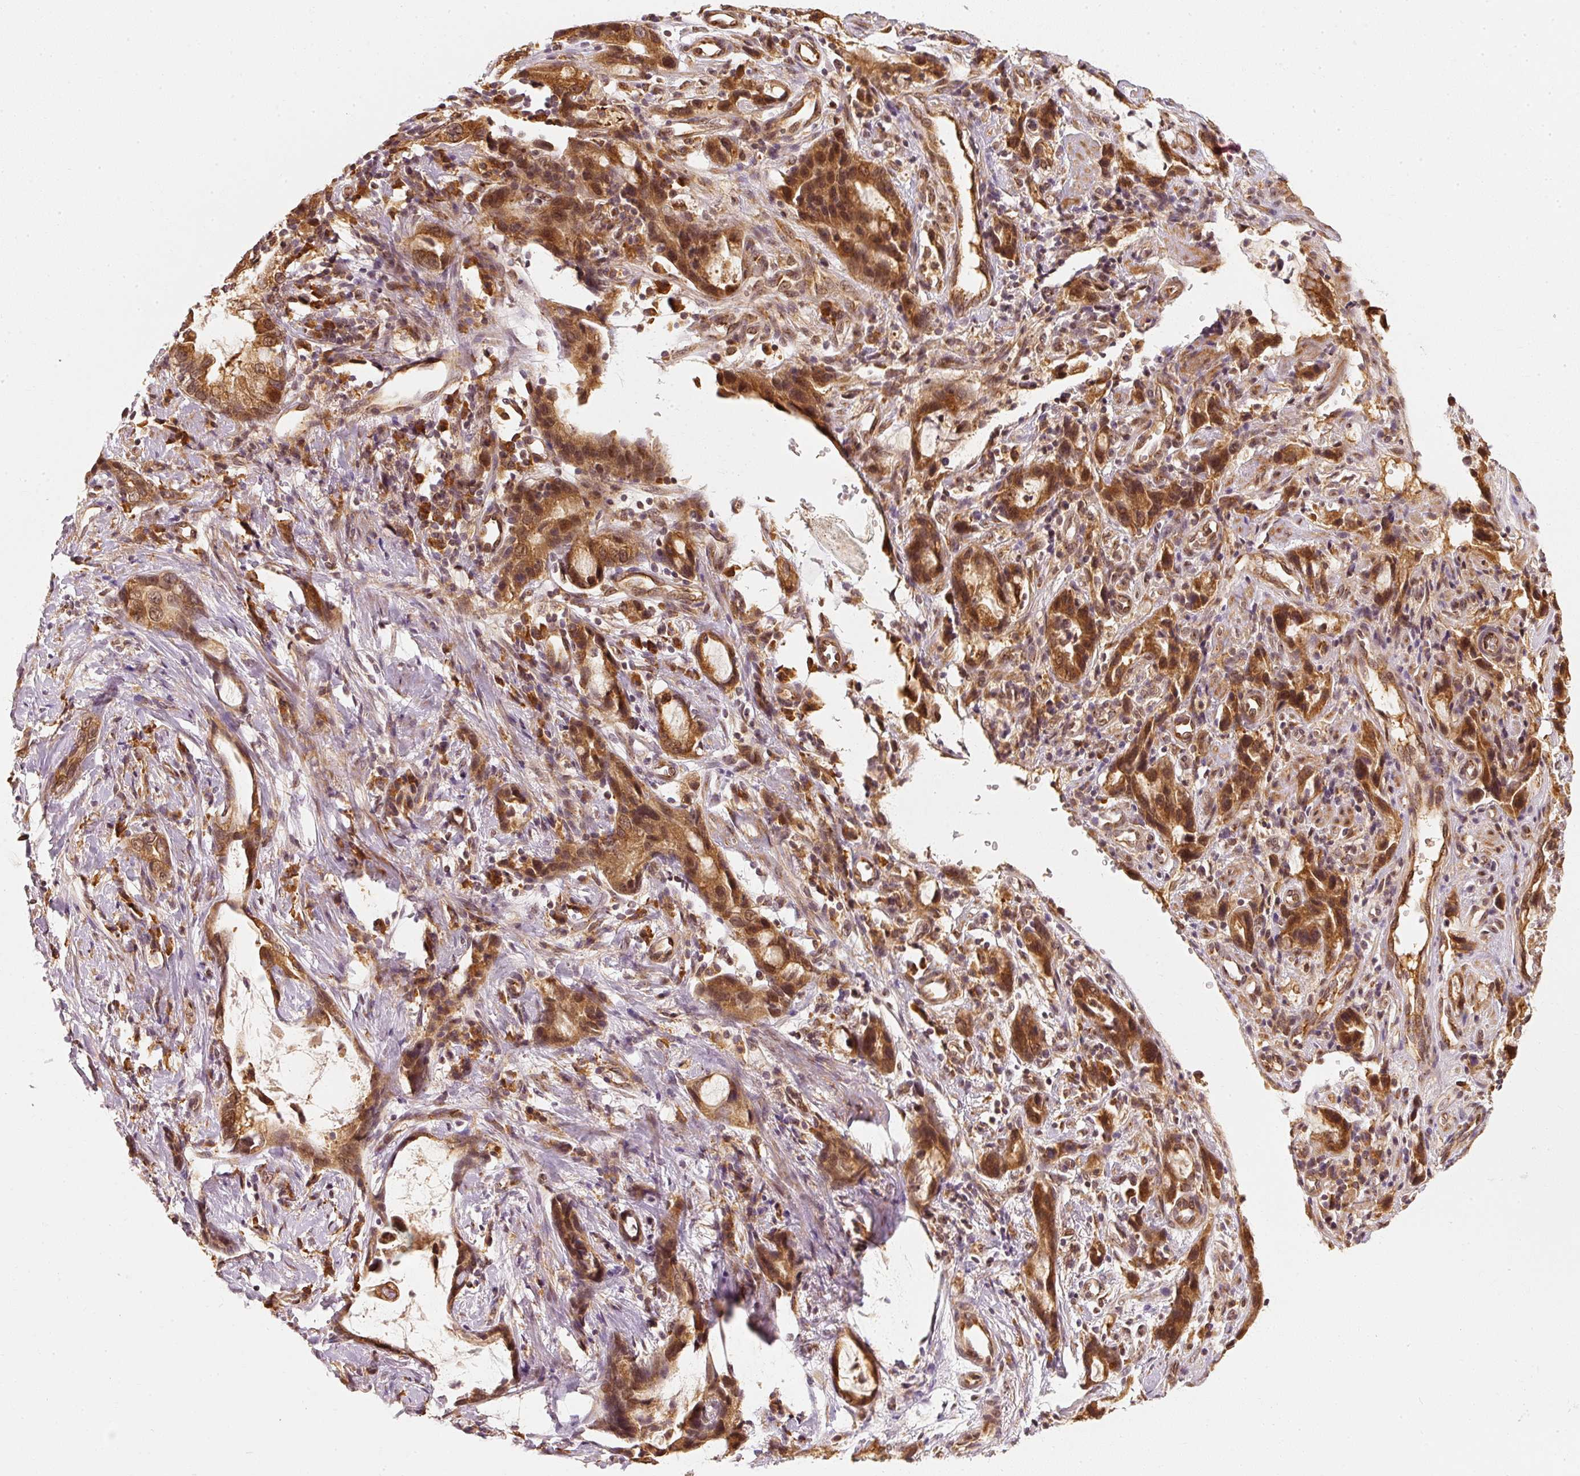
{"staining": {"intensity": "strong", "quantity": ">75%", "location": "cytoplasmic/membranous"}, "tissue": "stomach cancer", "cell_type": "Tumor cells", "image_type": "cancer", "snomed": [{"axis": "morphology", "description": "Adenocarcinoma, NOS"}, {"axis": "topography", "description": "Stomach"}], "caption": "Protein staining of stomach cancer (adenocarcinoma) tissue exhibits strong cytoplasmic/membranous positivity in about >75% of tumor cells.", "gene": "EEF1A2", "patient": {"sex": "male", "age": 55}}